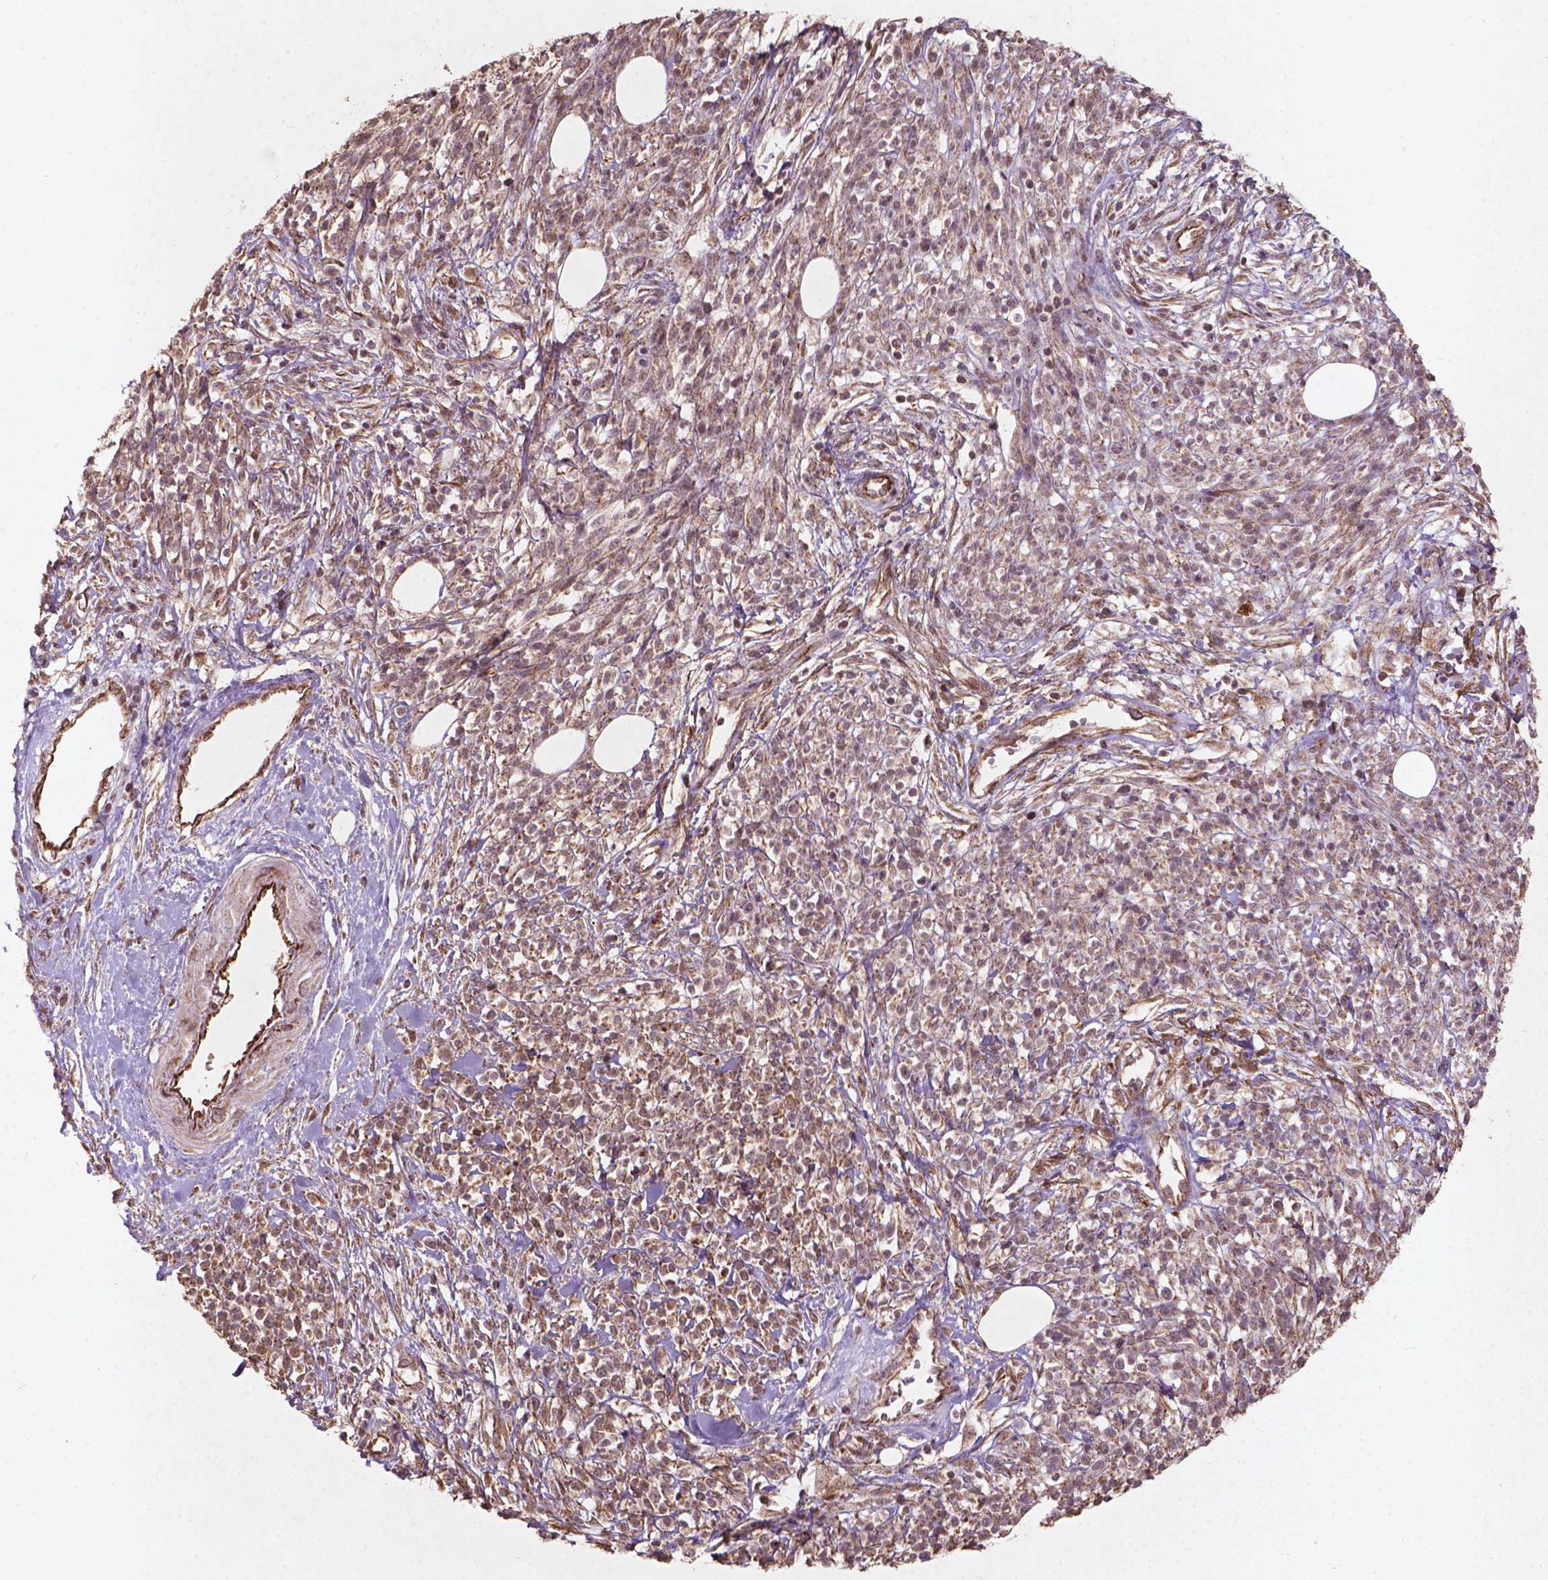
{"staining": {"intensity": "weak", "quantity": "25%-75%", "location": "cytoplasmic/membranous,nuclear"}, "tissue": "melanoma", "cell_type": "Tumor cells", "image_type": "cancer", "snomed": [{"axis": "morphology", "description": "Malignant melanoma, NOS"}, {"axis": "topography", "description": "Skin"}, {"axis": "topography", "description": "Skin of trunk"}], "caption": "Immunohistochemistry (IHC) staining of malignant melanoma, which exhibits low levels of weak cytoplasmic/membranous and nuclear expression in approximately 25%-75% of tumor cells indicating weak cytoplasmic/membranous and nuclear protein expression. The staining was performed using DAB (3,3'-diaminobenzidine) (brown) for protein detection and nuclei were counterstained in hematoxylin (blue).", "gene": "SMAD2", "patient": {"sex": "male", "age": 74}}